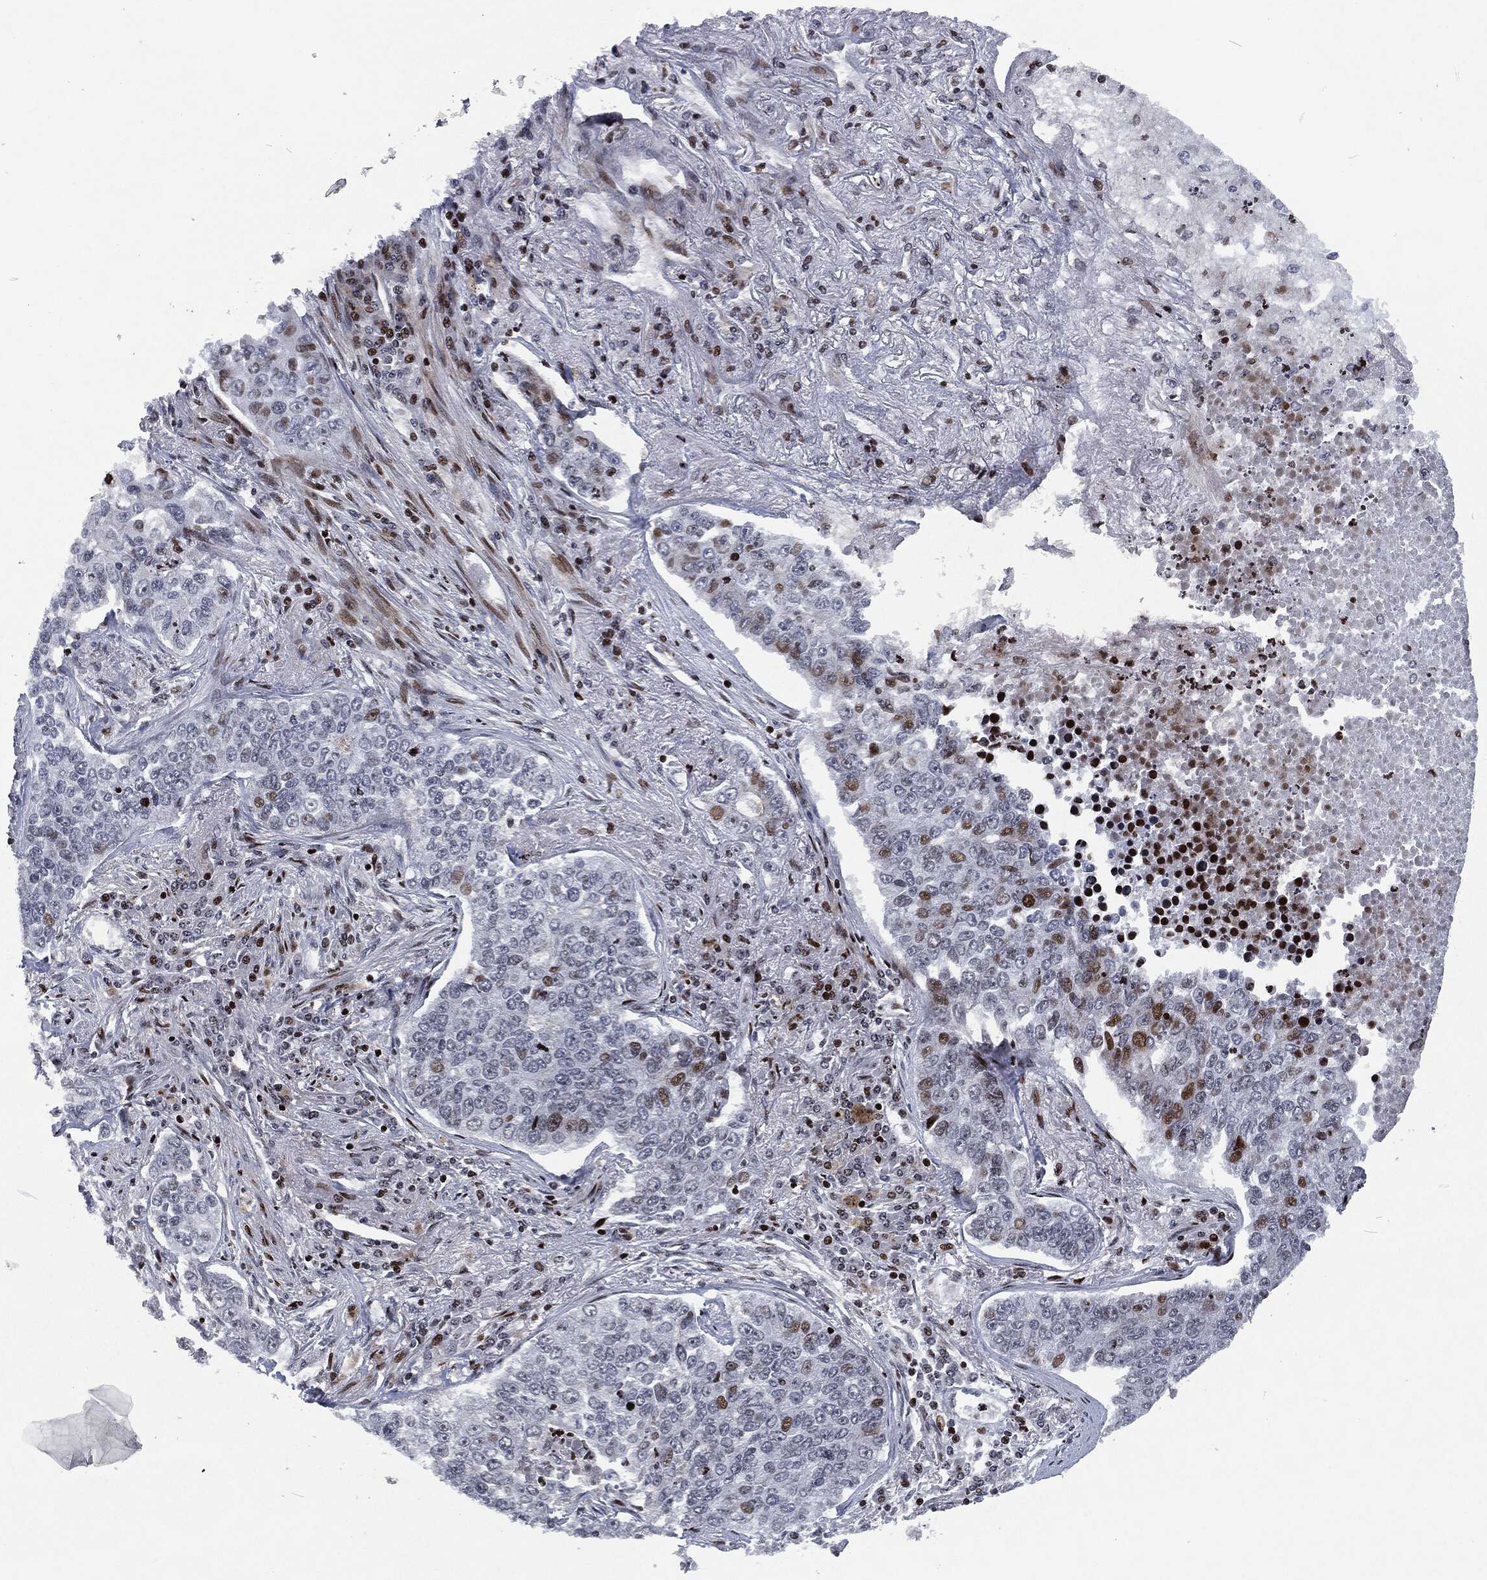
{"staining": {"intensity": "moderate", "quantity": "<25%", "location": "nuclear"}, "tissue": "lung cancer", "cell_type": "Tumor cells", "image_type": "cancer", "snomed": [{"axis": "morphology", "description": "Adenocarcinoma, NOS"}, {"axis": "topography", "description": "Lung"}], "caption": "A histopathology image of human lung adenocarcinoma stained for a protein exhibits moderate nuclear brown staining in tumor cells. Nuclei are stained in blue.", "gene": "EGFR", "patient": {"sex": "male", "age": 49}}